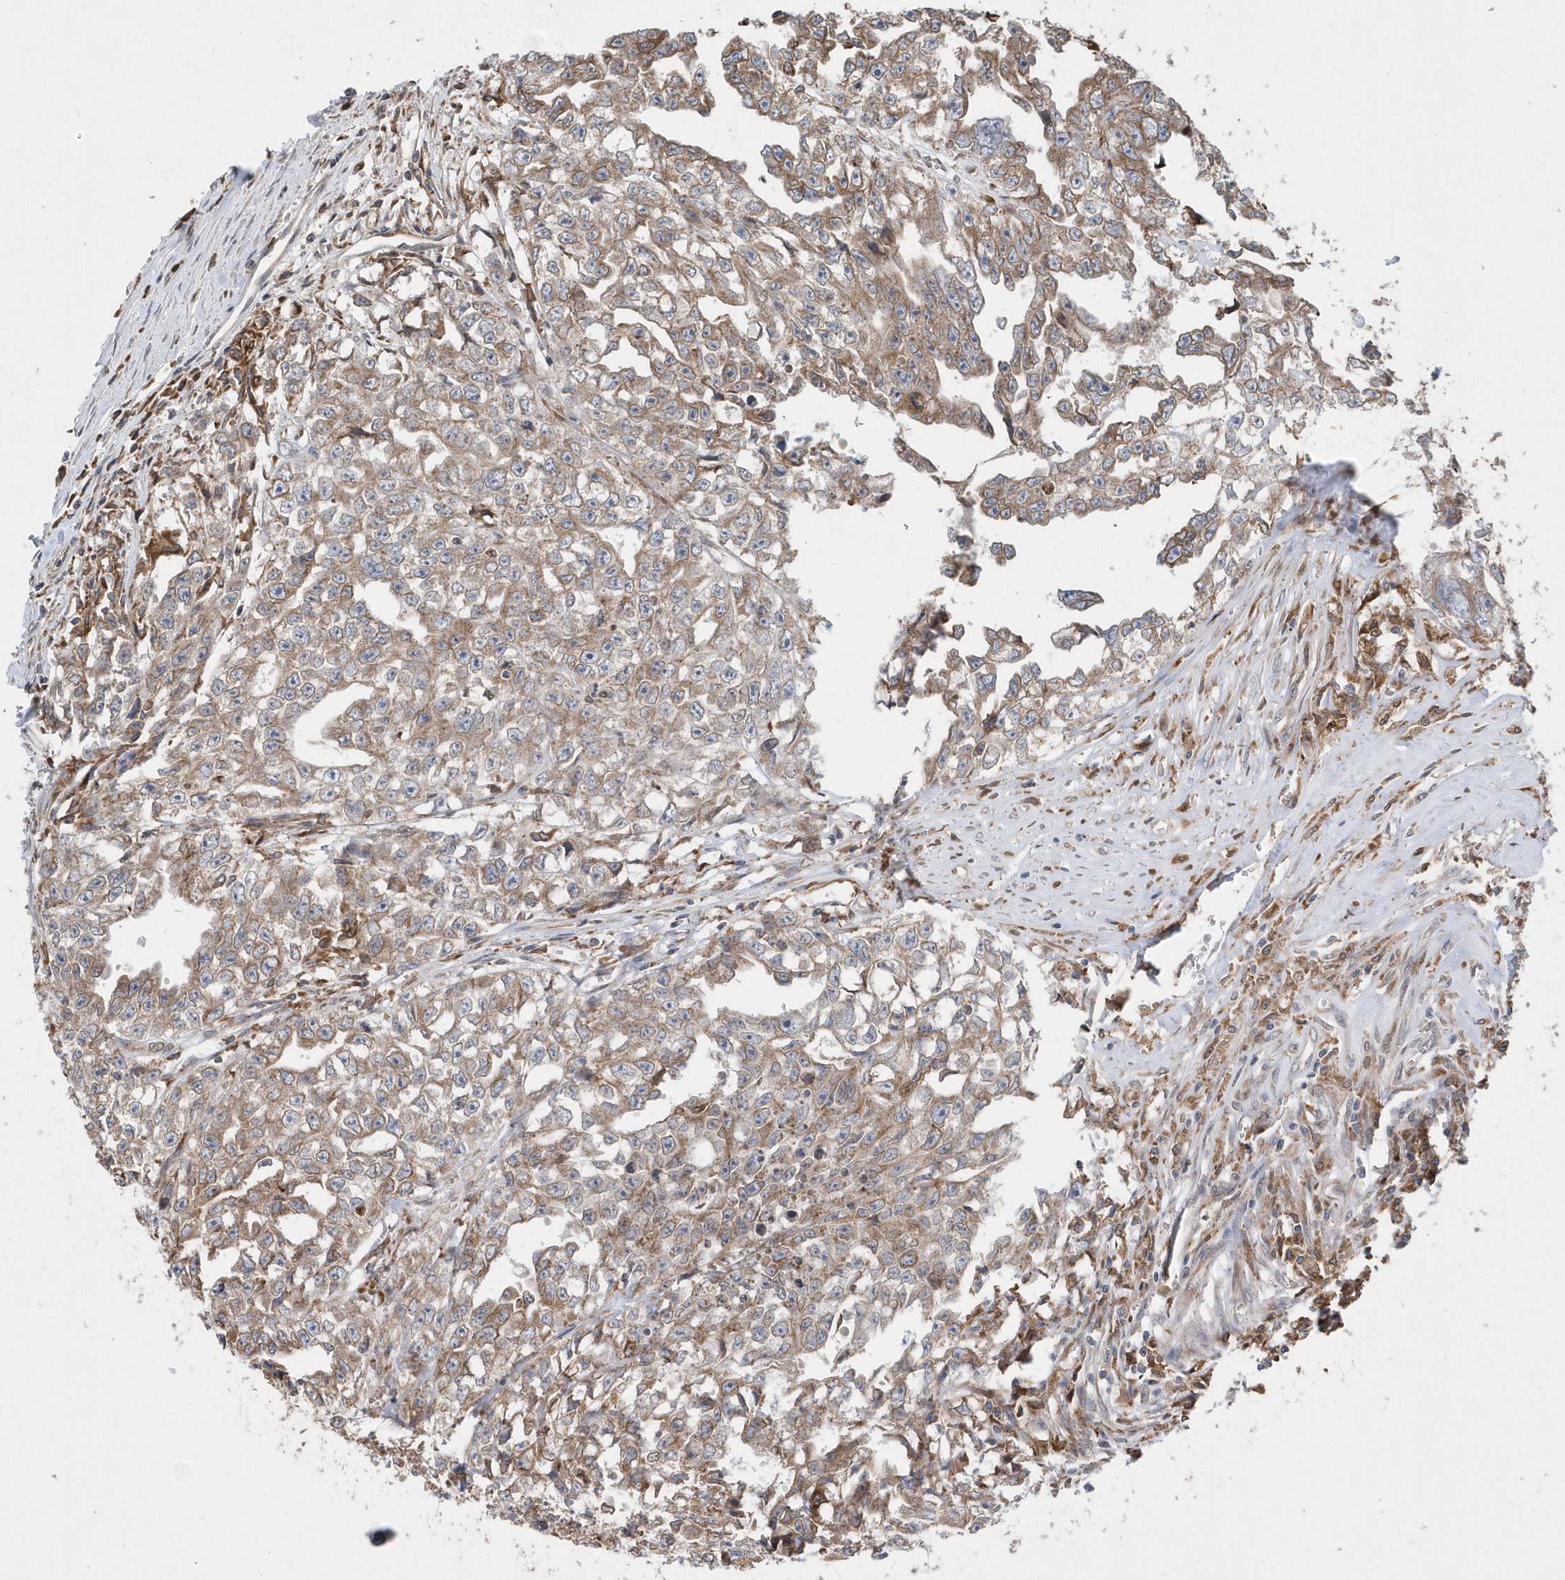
{"staining": {"intensity": "moderate", "quantity": ">75%", "location": "cytoplasmic/membranous"}, "tissue": "testis cancer", "cell_type": "Tumor cells", "image_type": "cancer", "snomed": [{"axis": "morphology", "description": "Seminoma, NOS"}, {"axis": "morphology", "description": "Carcinoma, Embryonal, NOS"}, {"axis": "topography", "description": "Testis"}], "caption": "Human testis cancer (seminoma) stained with a brown dye displays moderate cytoplasmic/membranous positive expression in about >75% of tumor cells.", "gene": "VAMP7", "patient": {"sex": "male", "age": 43}}